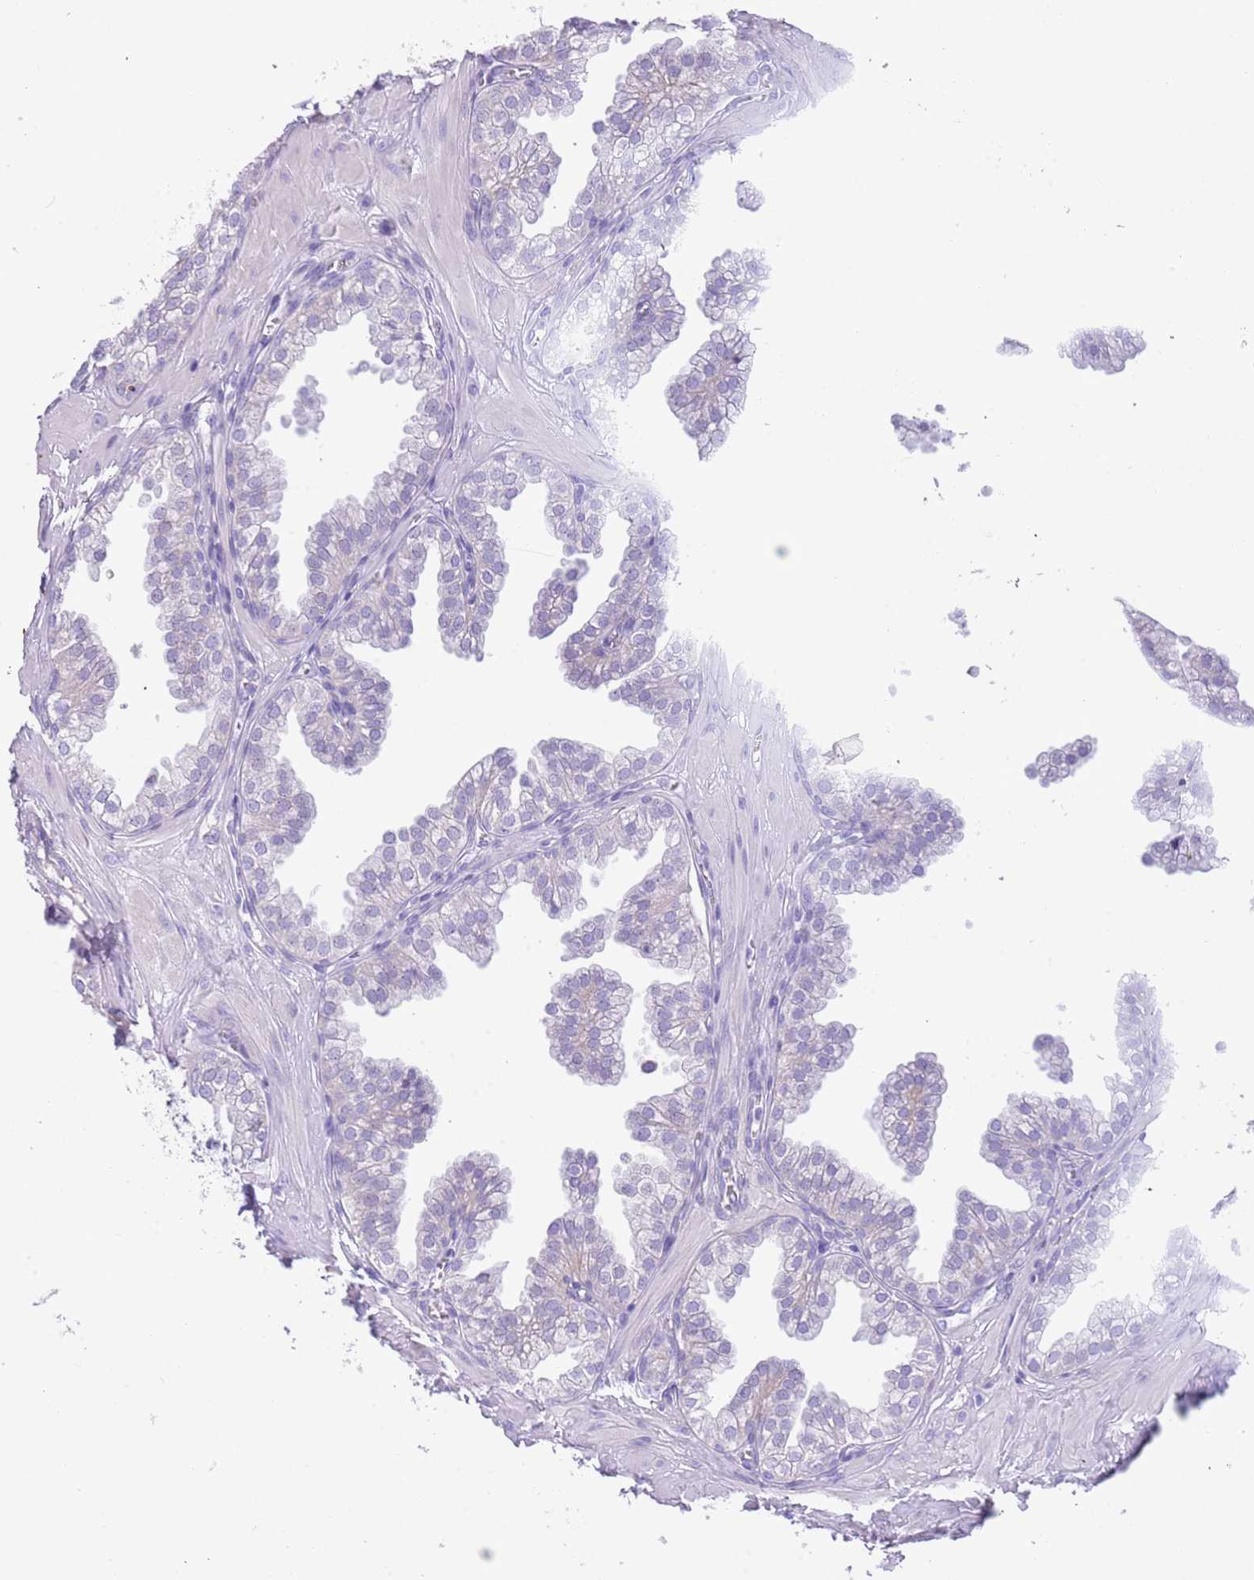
{"staining": {"intensity": "negative", "quantity": "none", "location": "none"}, "tissue": "prostate", "cell_type": "Glandular cells", "image_type": "normal", "snomed": [{"axis": "morphology", "description": "Normal tissue, NOS"}, {"axis": "topography", "description": "Prostate"}, {"axis": "topography", "description": "Peripheral nerve tissue"}], "caption": "Immunohistochemical staining of unremarkable prostate shows no significant positivity in glandular cells. Nuclei are stained in blue.", "gene": "ACR", "patient": {"sex": "male", "age": 55}}